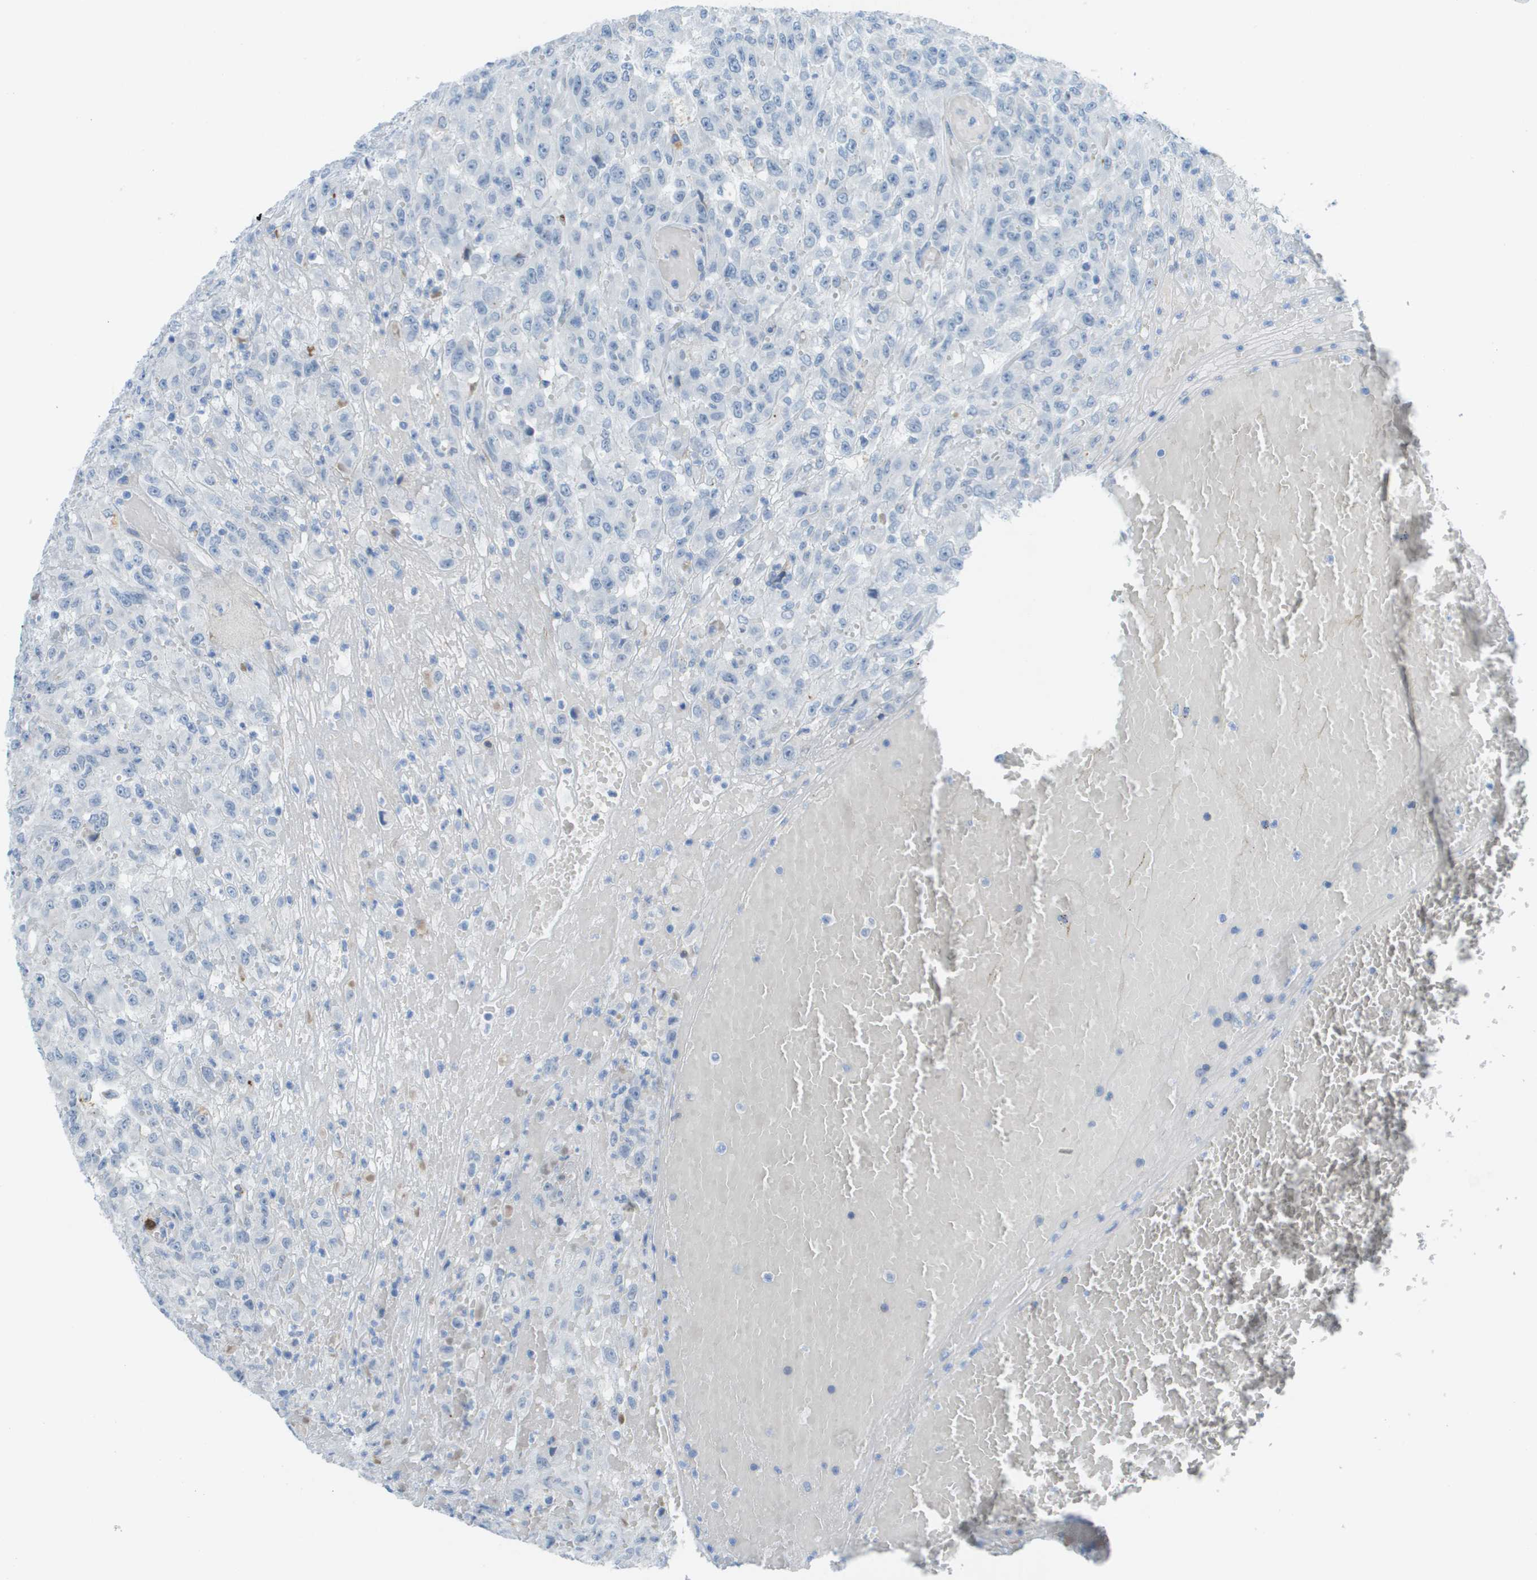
{"staining": {"intensity": "negative", "quantity": "none", "location": "none"}, "tissue": "urothelial cancer", "cell_type": "Tumor cells", "image_type": "cancer", "snomed": [{"axis": "morphology", "description": "Urothelial carcinoma, High grade"}, {"axis": "topography", "description": "Urinary bladder"}], "caption": "Immunohistochemistry photomicrograph of human urothelial cancer stained for a protein (brown), which displays no staining in tumor cells.", "gene": "ZBTB43", "patient": {"sex": "male", "age": 46}}